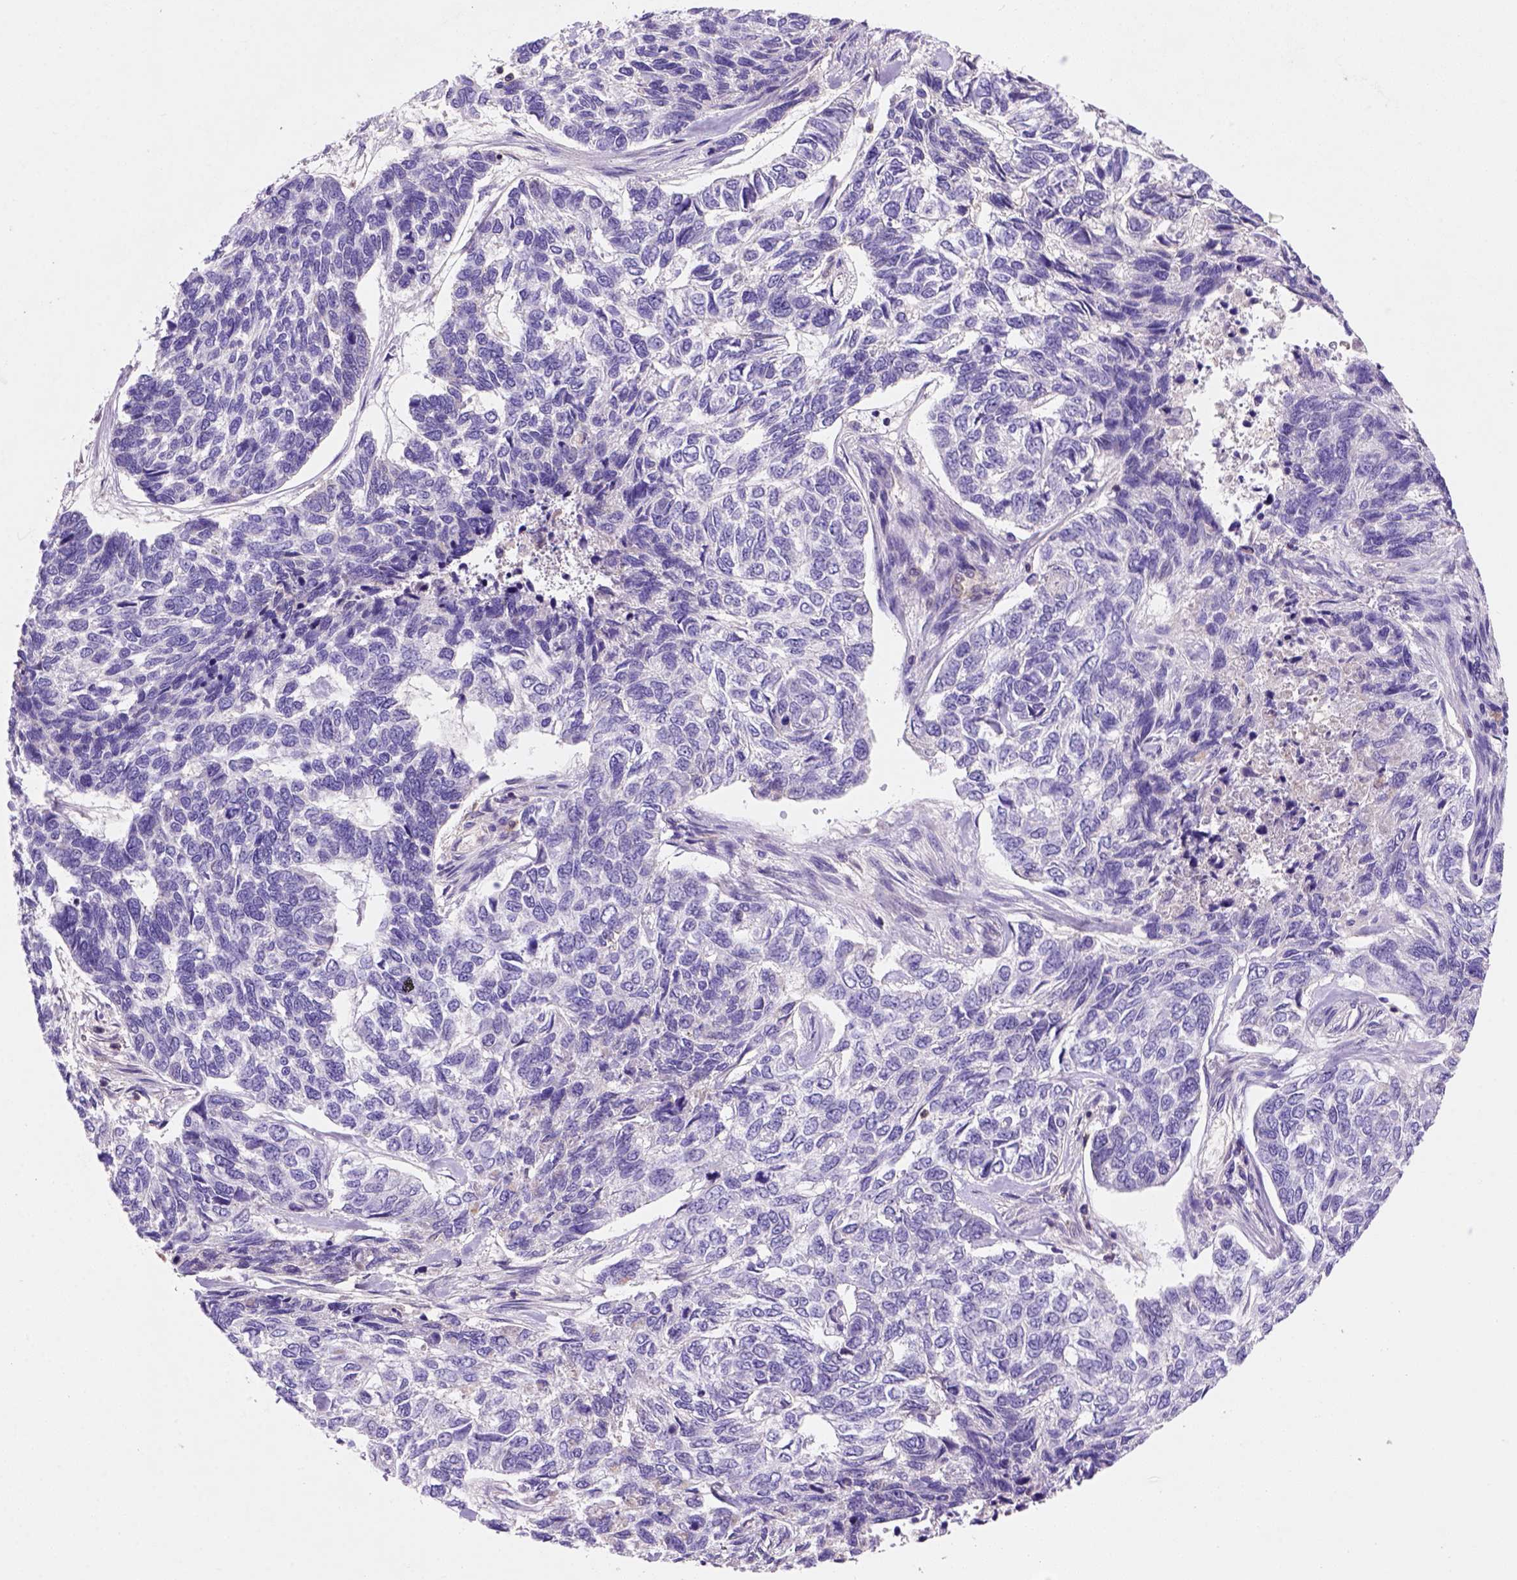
{"staining": {"intensity": "negative", "quantity": "none", "location": "none"}, "tissue": "skin cancer", "cell_type": "Tumor cells", "image_type": "cancer", "snomed": [{"axis": "morphology", "description": "Basal cell carcinoma"}, {"axis": "topography", "description": "Skin"}], "caption": "This micrograph is of skin cancer (basal cell carcinoma) stained with IHC to label a protein in brown with the nuclei are counter-stained blue. There is no expression in tumor cells.", "gene": "INPP5D", "patient": {"sex": "female", "age": 65}}